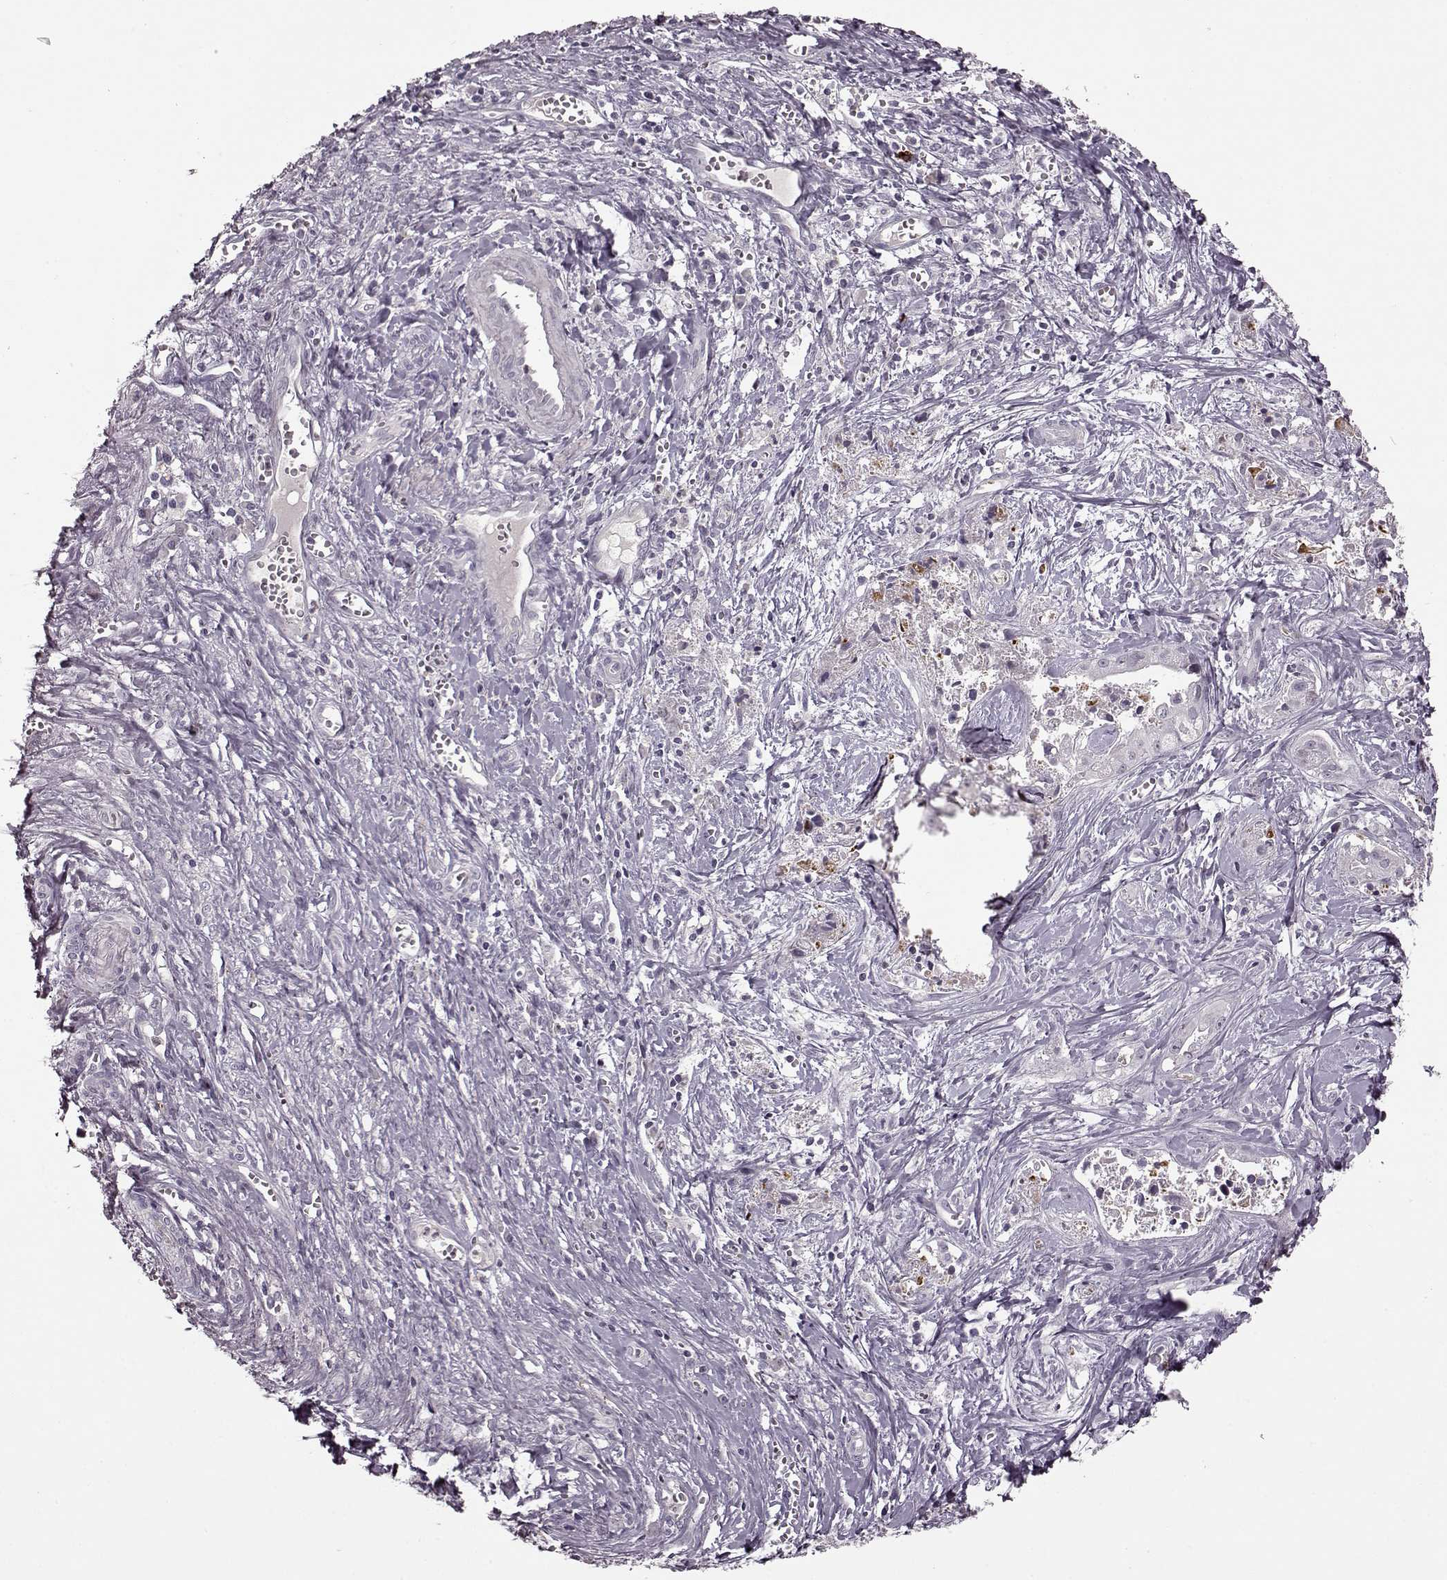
{"staining": {"intensity": "negative", "quantity": "none", "location": "none"}, "tissue": "liver cancer", "cell_type": "Tumor cells", "image_type": "cancer", "snomed": [{"axis": "morphology", "description": "Cholangiocarcinoma"}, {"axis": "topography", "description": "Liver"}], "caption": "IHC micrograph of neoplastic tissue: human liver cancer stained with DAB exhibits no significant protein expression in tumor cells.", "gene": "CNGA3", "patient": {"sex": "female", "age": 65}}